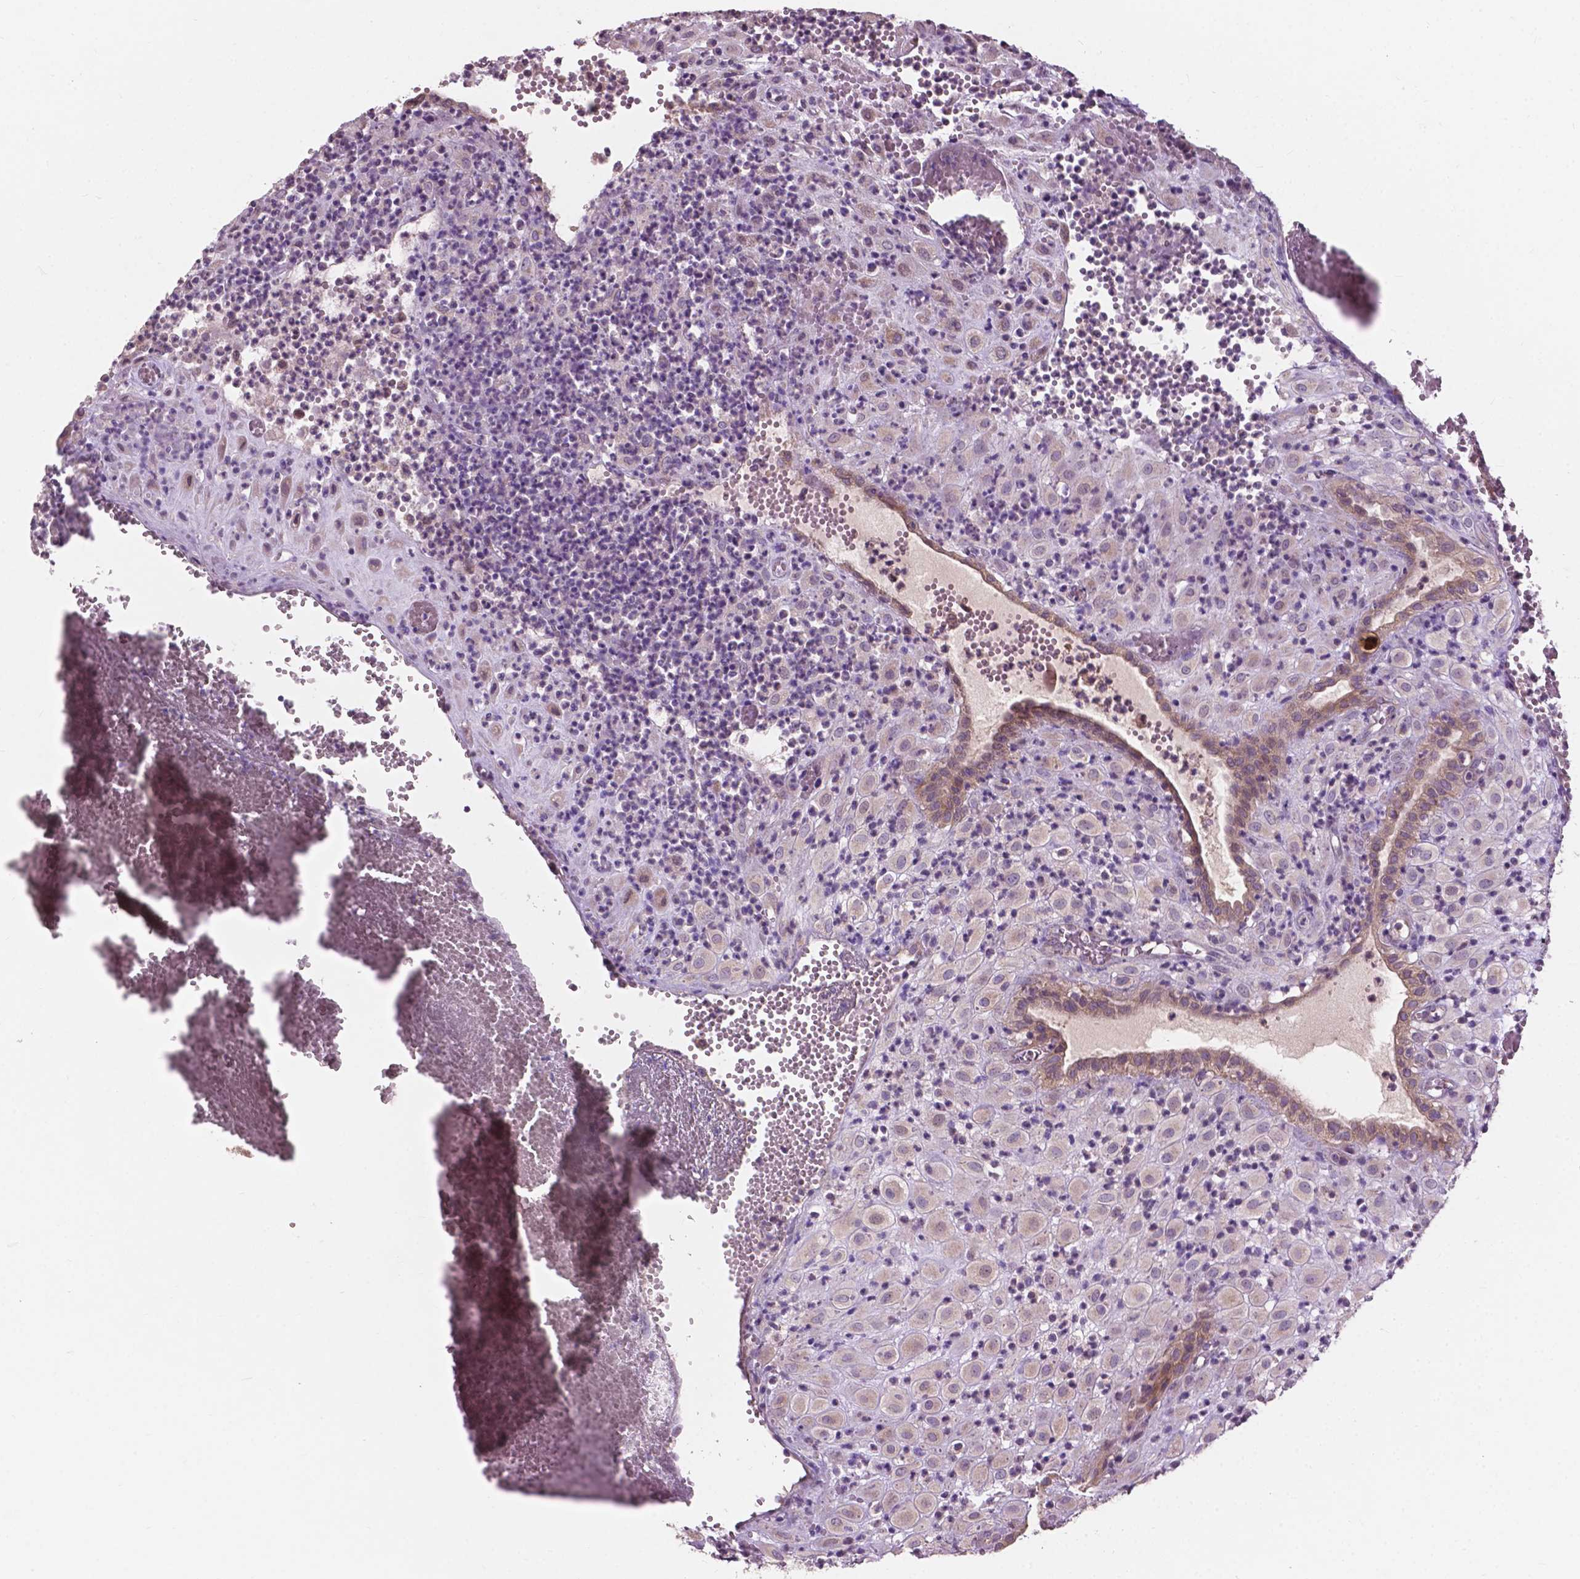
{"staining": {"intensity": "weak", "quantity": "<25%", "location": "cytoplasmic/membranous"}, "tissue": "placenta", "cell_type": "Decidual cells", "image_type": "normal", "snomed": [{"axis": "morphology", "description": "Normal tissue, NOS"}, {"axis": "topography", "description": "Placenta"}], "caption": "High power microscopy image of an immunohistochemistry (IHC) micrograph of unremarkable placenta, revealing no significant staining in decidual cells. (Brightfield microscopy of DAB immunohistochemistry at high magnification).", "gene": "NDUFA10", "patient": {"sex": "female", "age": 24}}